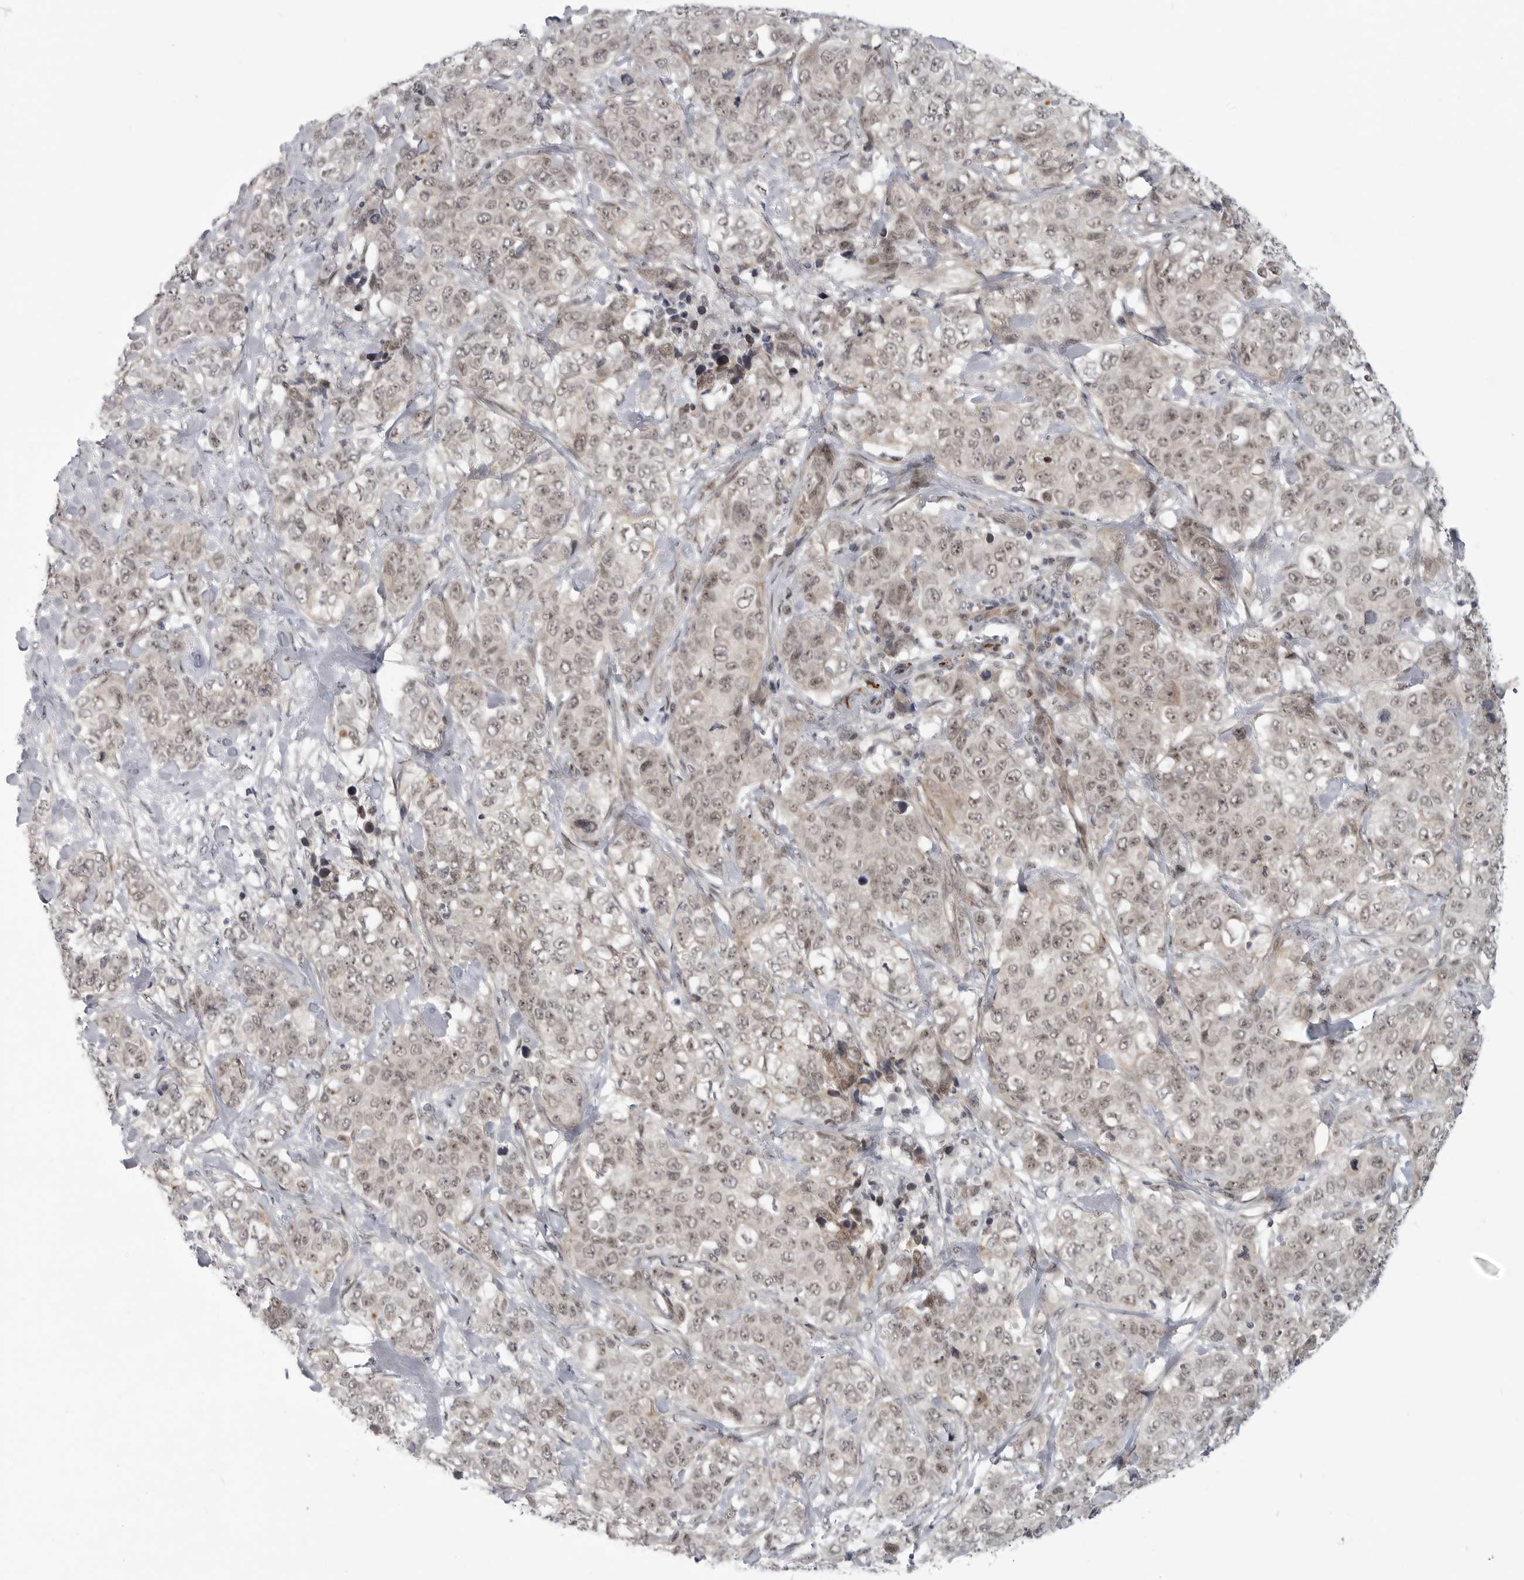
{"staining": {"intensity": "weak", "quantity": "25%-75%", "location": "nuclear"}, "tissue": "stomach cancer", "cell_type": "Tumor cells", "image_type": "cancer", "snomed": [{"axis": "morphology", "description": "Adenocarcinoma, NOS"}, {"axis": "topography", "description": "Stomach"}], "caption": "Immunohistochemistry (IHC) staining of stomach cancer (adenocarcinoma), which shows low levels of weak nuclear positivity in approximately 25%-75% of tumor cells indicating weak nuclear protein staining. The staining was performed using DAB (3,3'-diaminobenzidine) (brown) for protein detection and nuclei were counterstained in hematoxylin (blue).", "gene": "CEP295NL", "patient": {"sex": "male", "age": 48}}